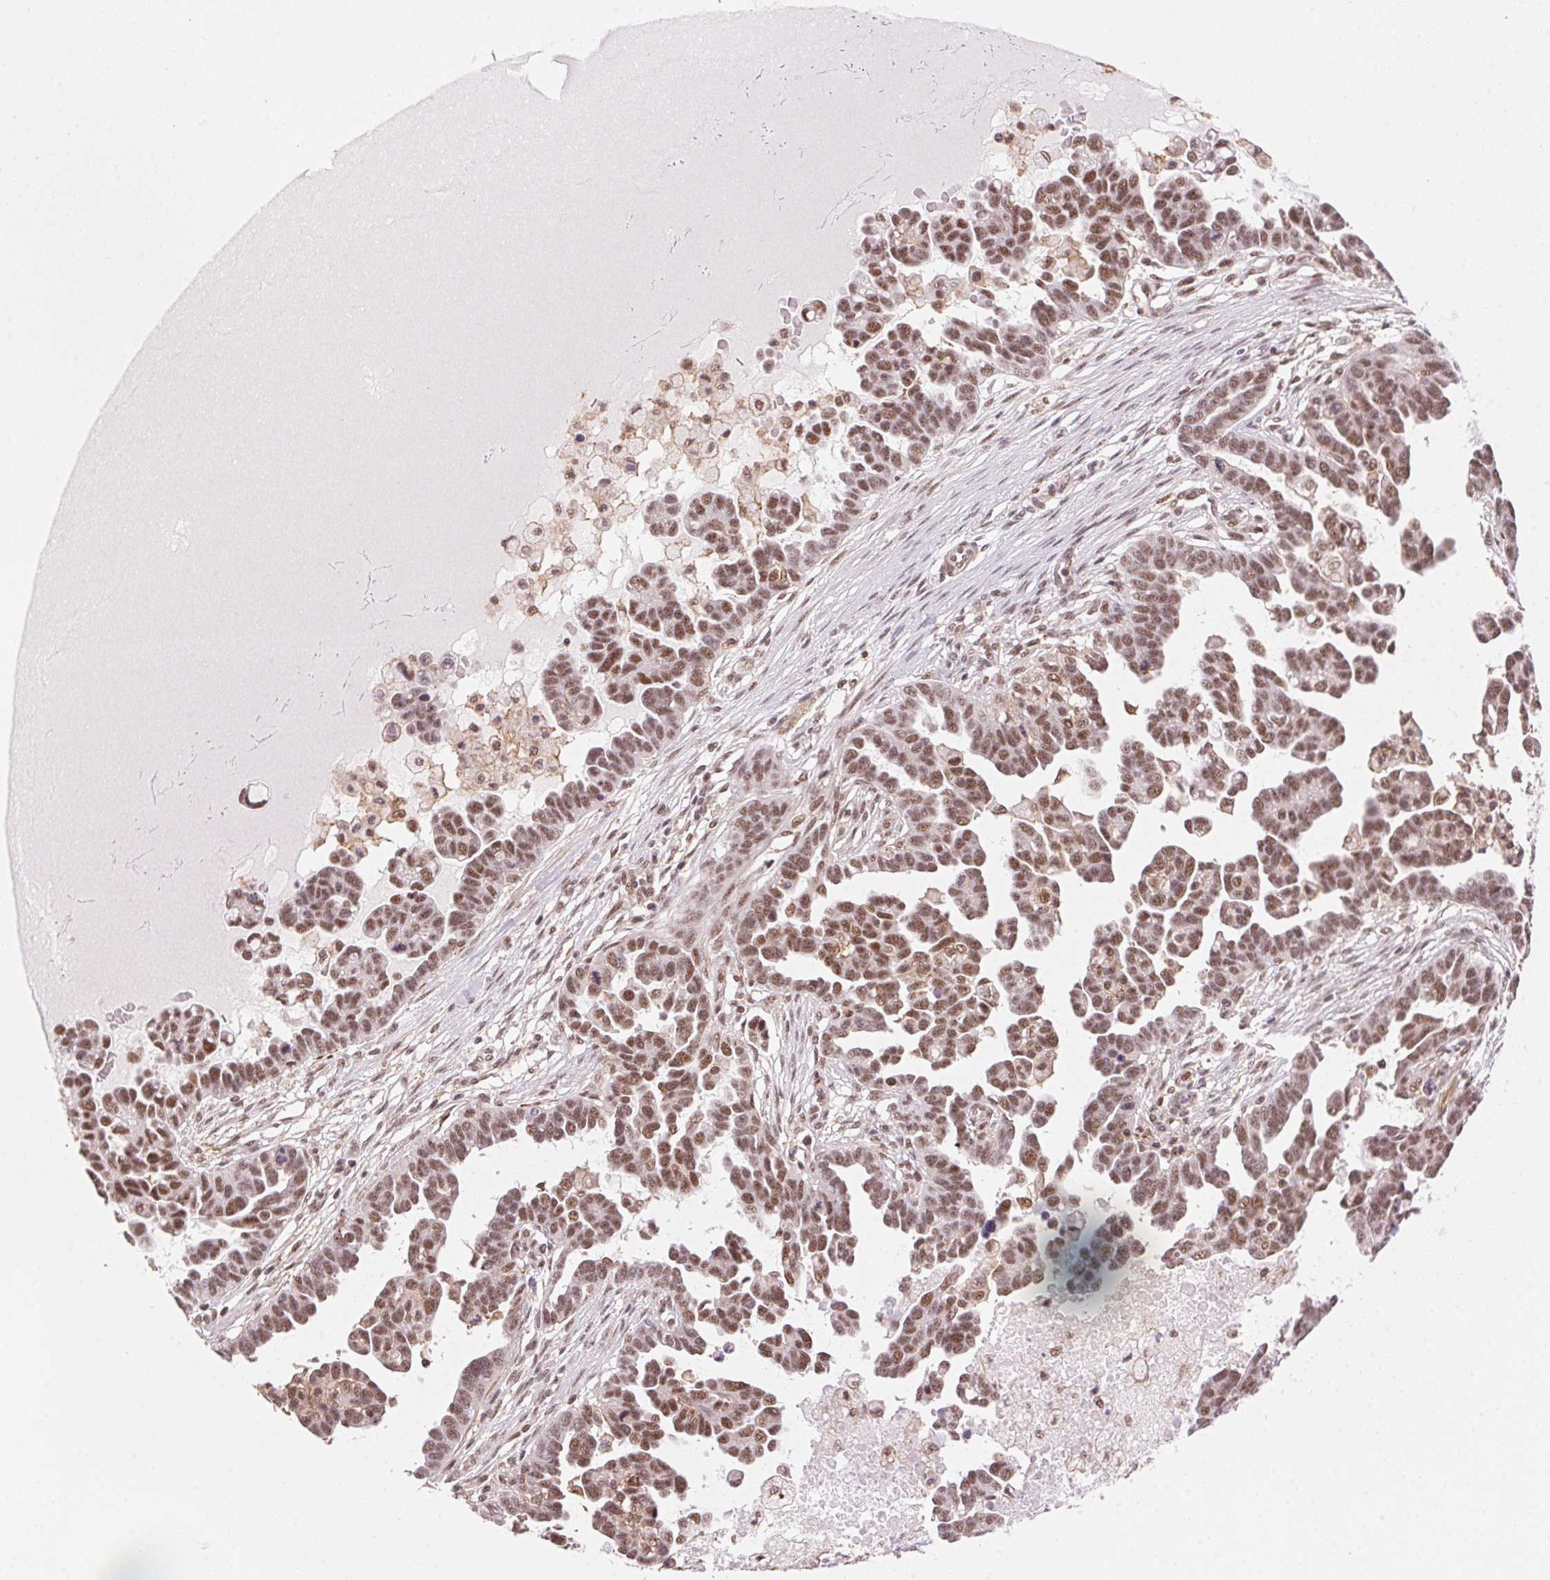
{"staining": {"intensity": "moderate", "quantity": ">75%", "location": "nuclear"}, "tissue": "ovarian cancer", "cell_type": "Tumor cells", "image_type": "cancer", "snomed": [{"axis": "morphology", "description": "Cystadenocarcinoma, serous, NOS"}, {"axis": "topography", "description": "Ovary"}], "caption": "Human ovarian cancer stained with a protein marker demonstrates moderate staining in tumor cells.", "gene": "HNRNPDL", "patient": {"sex": "female", "age": 54}}